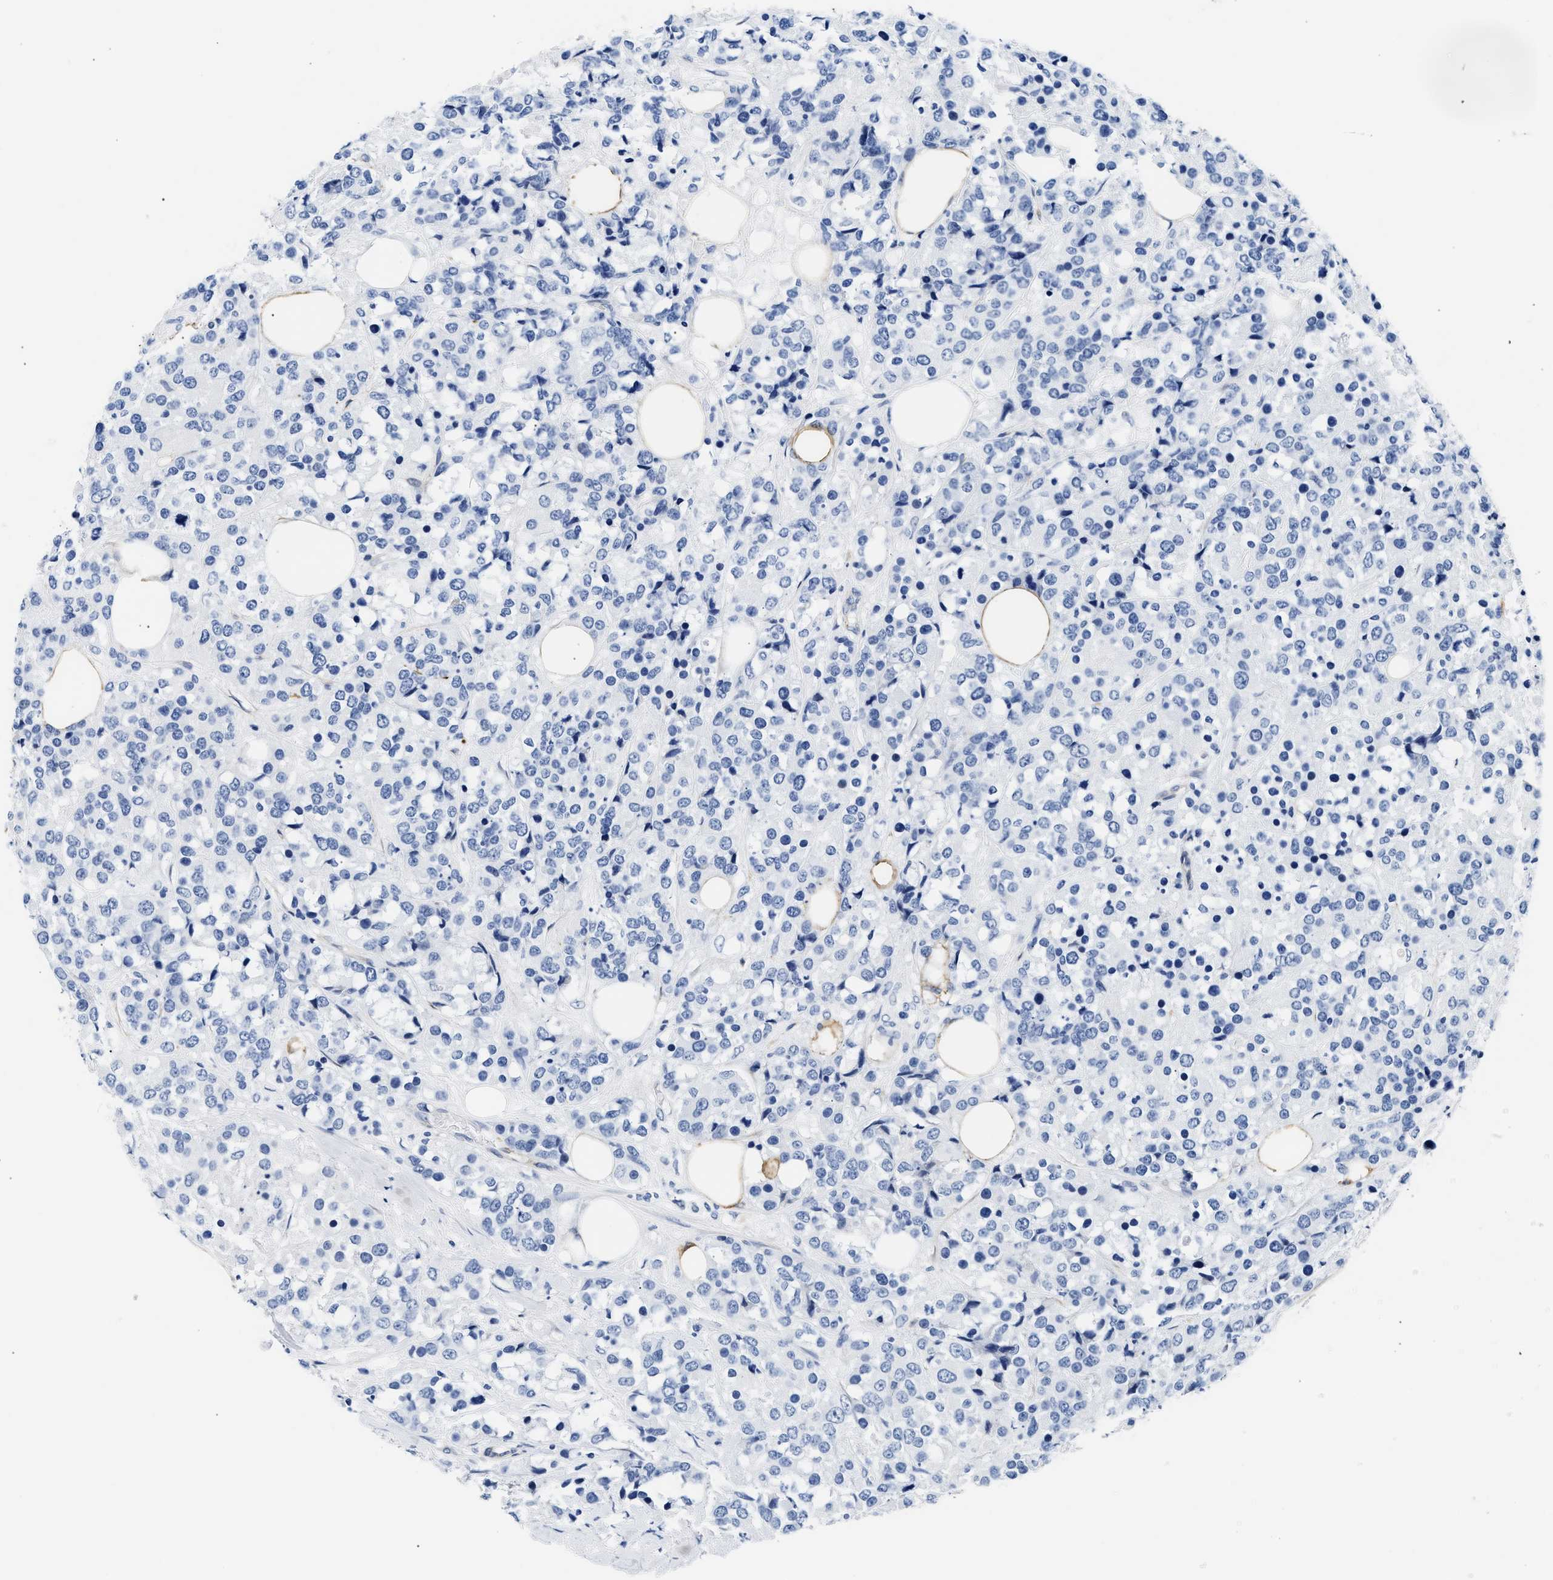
{"staining": {"intensity": "negative", "quantity": "none", "location": "none"}, "tissue": "breast cancer", "cell_type": "Tumor cells", "image_type": "cancer", "snomed": [{"axis": "morphology", "description": "Lobular carcinoma"}, {"axis": "topography", "description": "Breast"}], "caption": "The immunohistochemistry (IHC) photomicrograph has no significant expression in tumor cells of breast cancer (lobular carcinoma) tissue.", "gene": "TRIM29", "patient": {"sex": "female", "age": 59}}